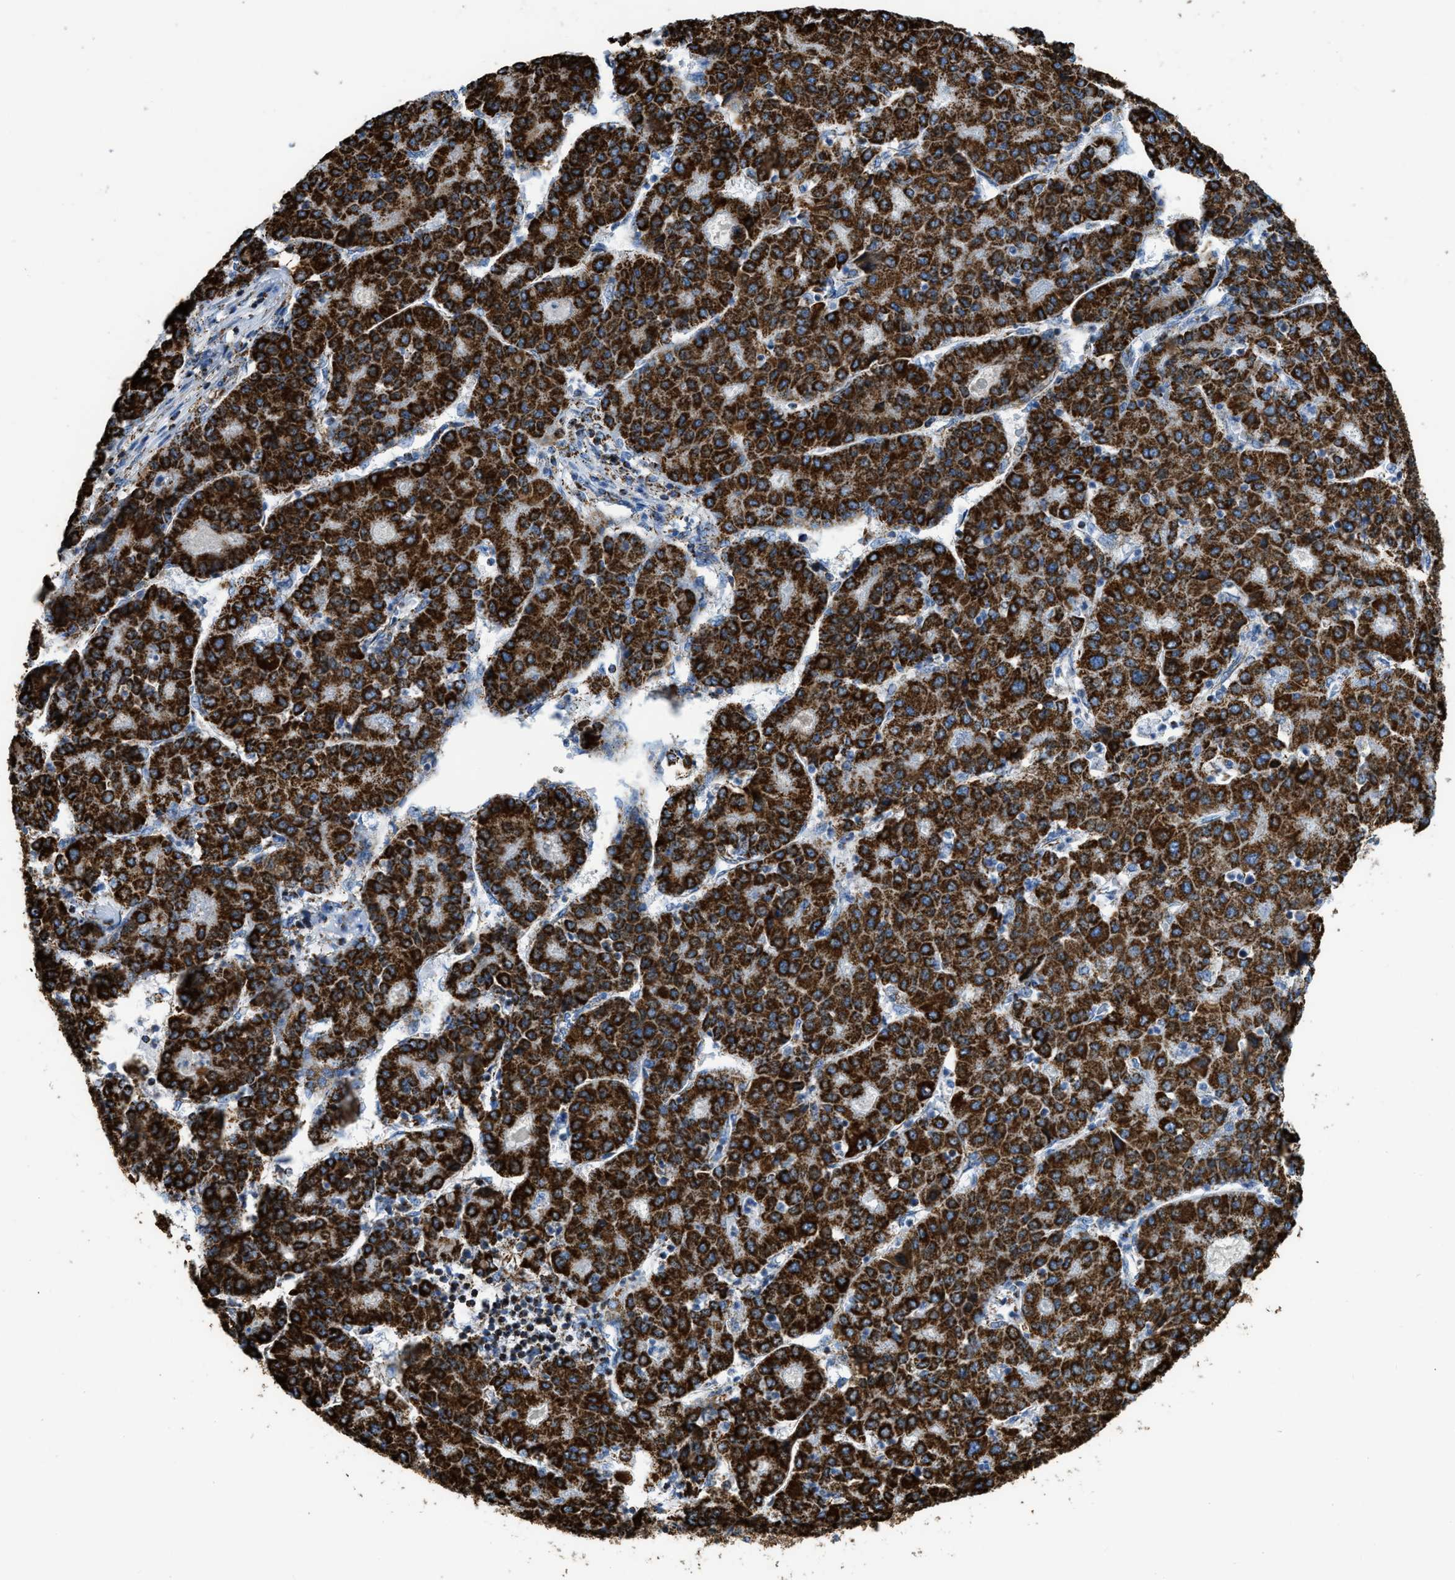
{"staining": {"intensity": "strong", "quantity": ">75%", "location": "cytoplasmic/membranous"}, "tissue": "liver cancer", "cell_type": "Tumor cells", "image_type": "cancer", "snomed": [{"axis": "morphology", "description": "Carcinoma, Hepatocellular, NOS"}, {"axis": "topography", "description": "Liver"}], "caption": "Immunohistochemical staining of hepatocellular carcinoma (liver) shows high levels of strong cytoplasmic/membranous expression in about >75% of tumor cells.", "gene": "ETFB", "patient": {"sex": "male", "age": 65}}